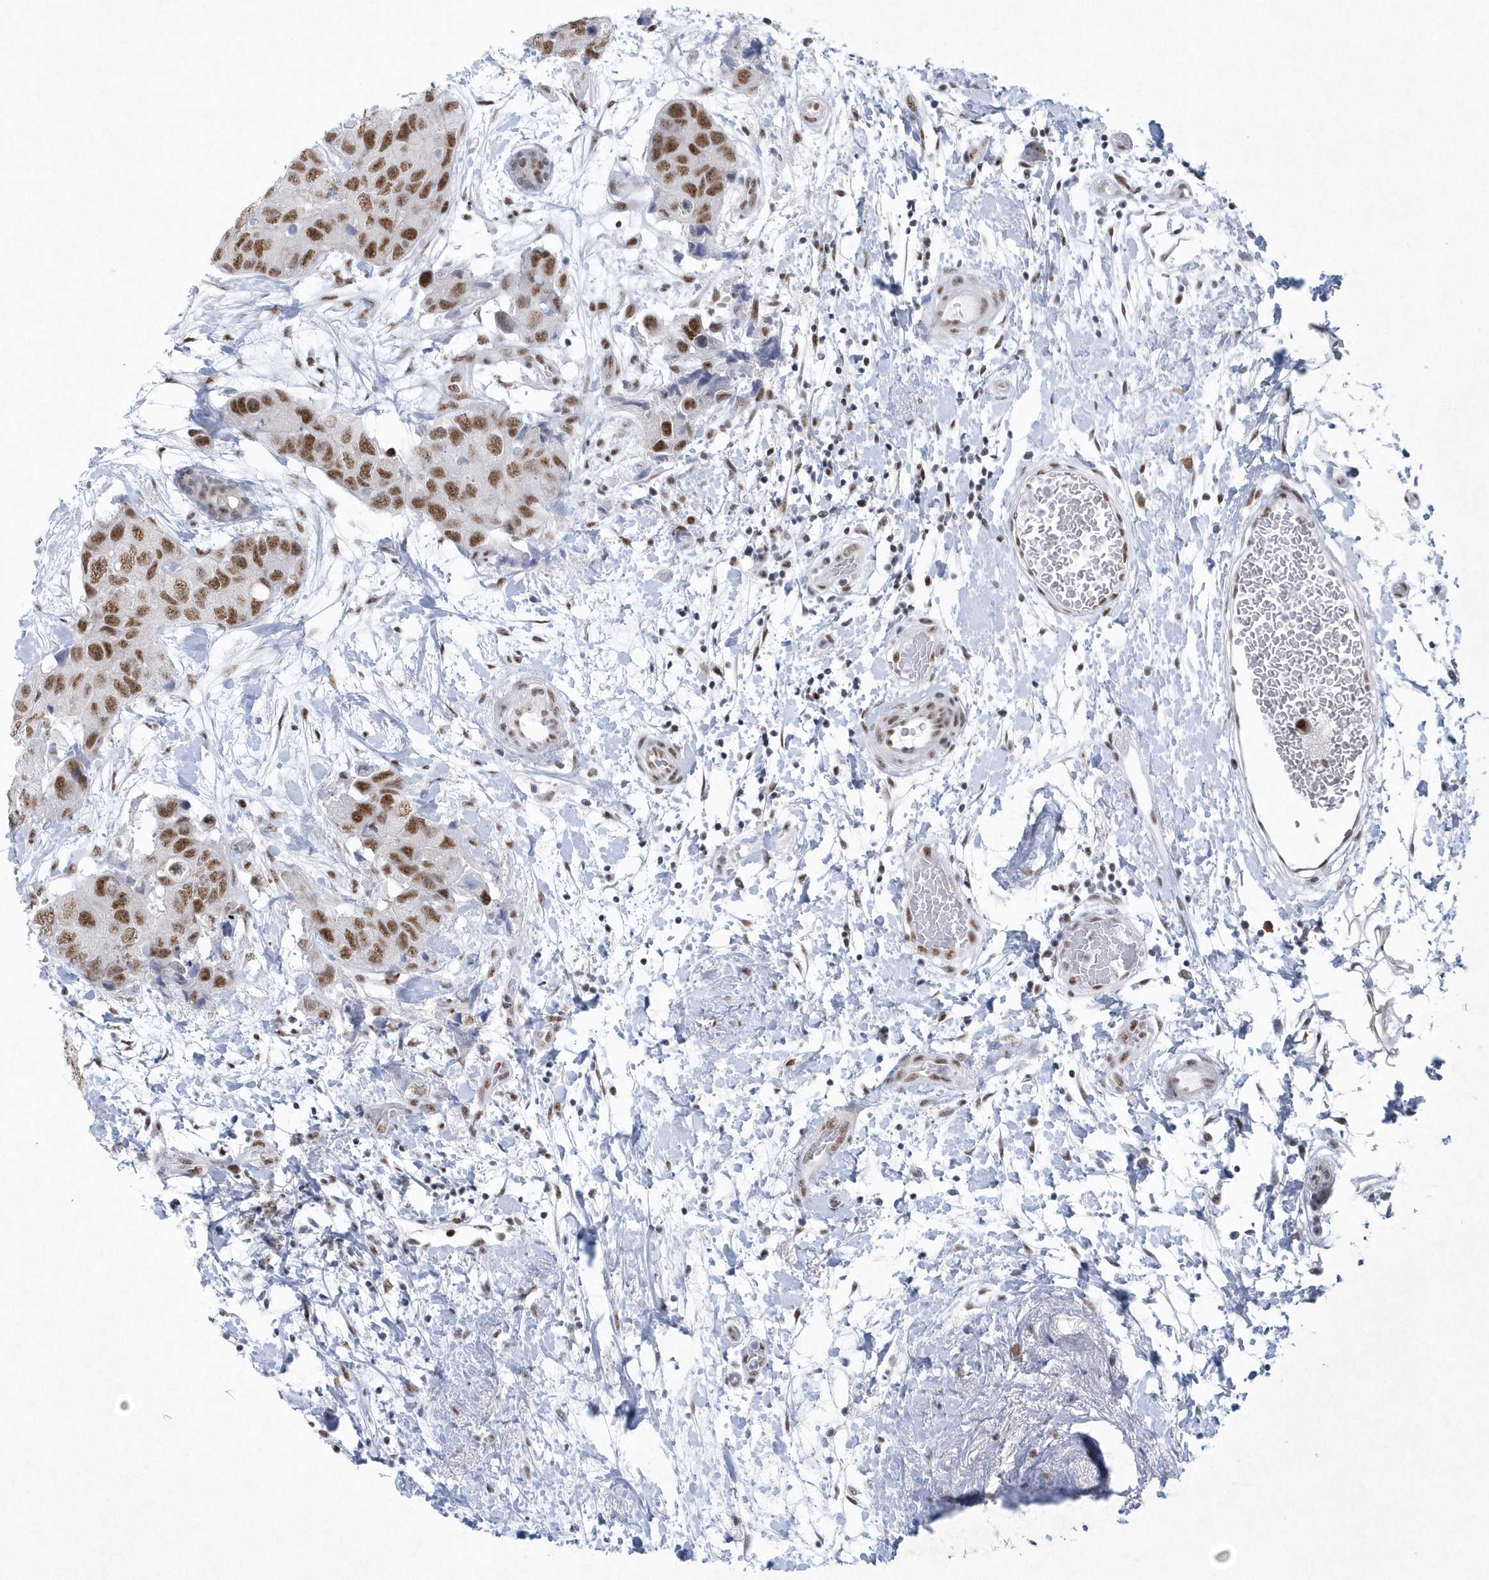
{"staining": {"intensity": "moderate", "quantity": ">75%", "location": "nuclear"}, "tissue": "breast cancer", "cell_type": "Tumor cells", "image_type": "cancer", "snomed": [{"axis": "morphology", "description": "Duct carcinoma"}, {"axis": "topography", "description": "Breast"}], "caption": "Brown immunohistochemical staining in human breast cancer (invasive ductal carcinoma) demonstrates moderate nuclear expression in approximately >75% of tumor cells.", "gene": "DCLRE1A", "patient": {"sex": "female", "age": 62}}